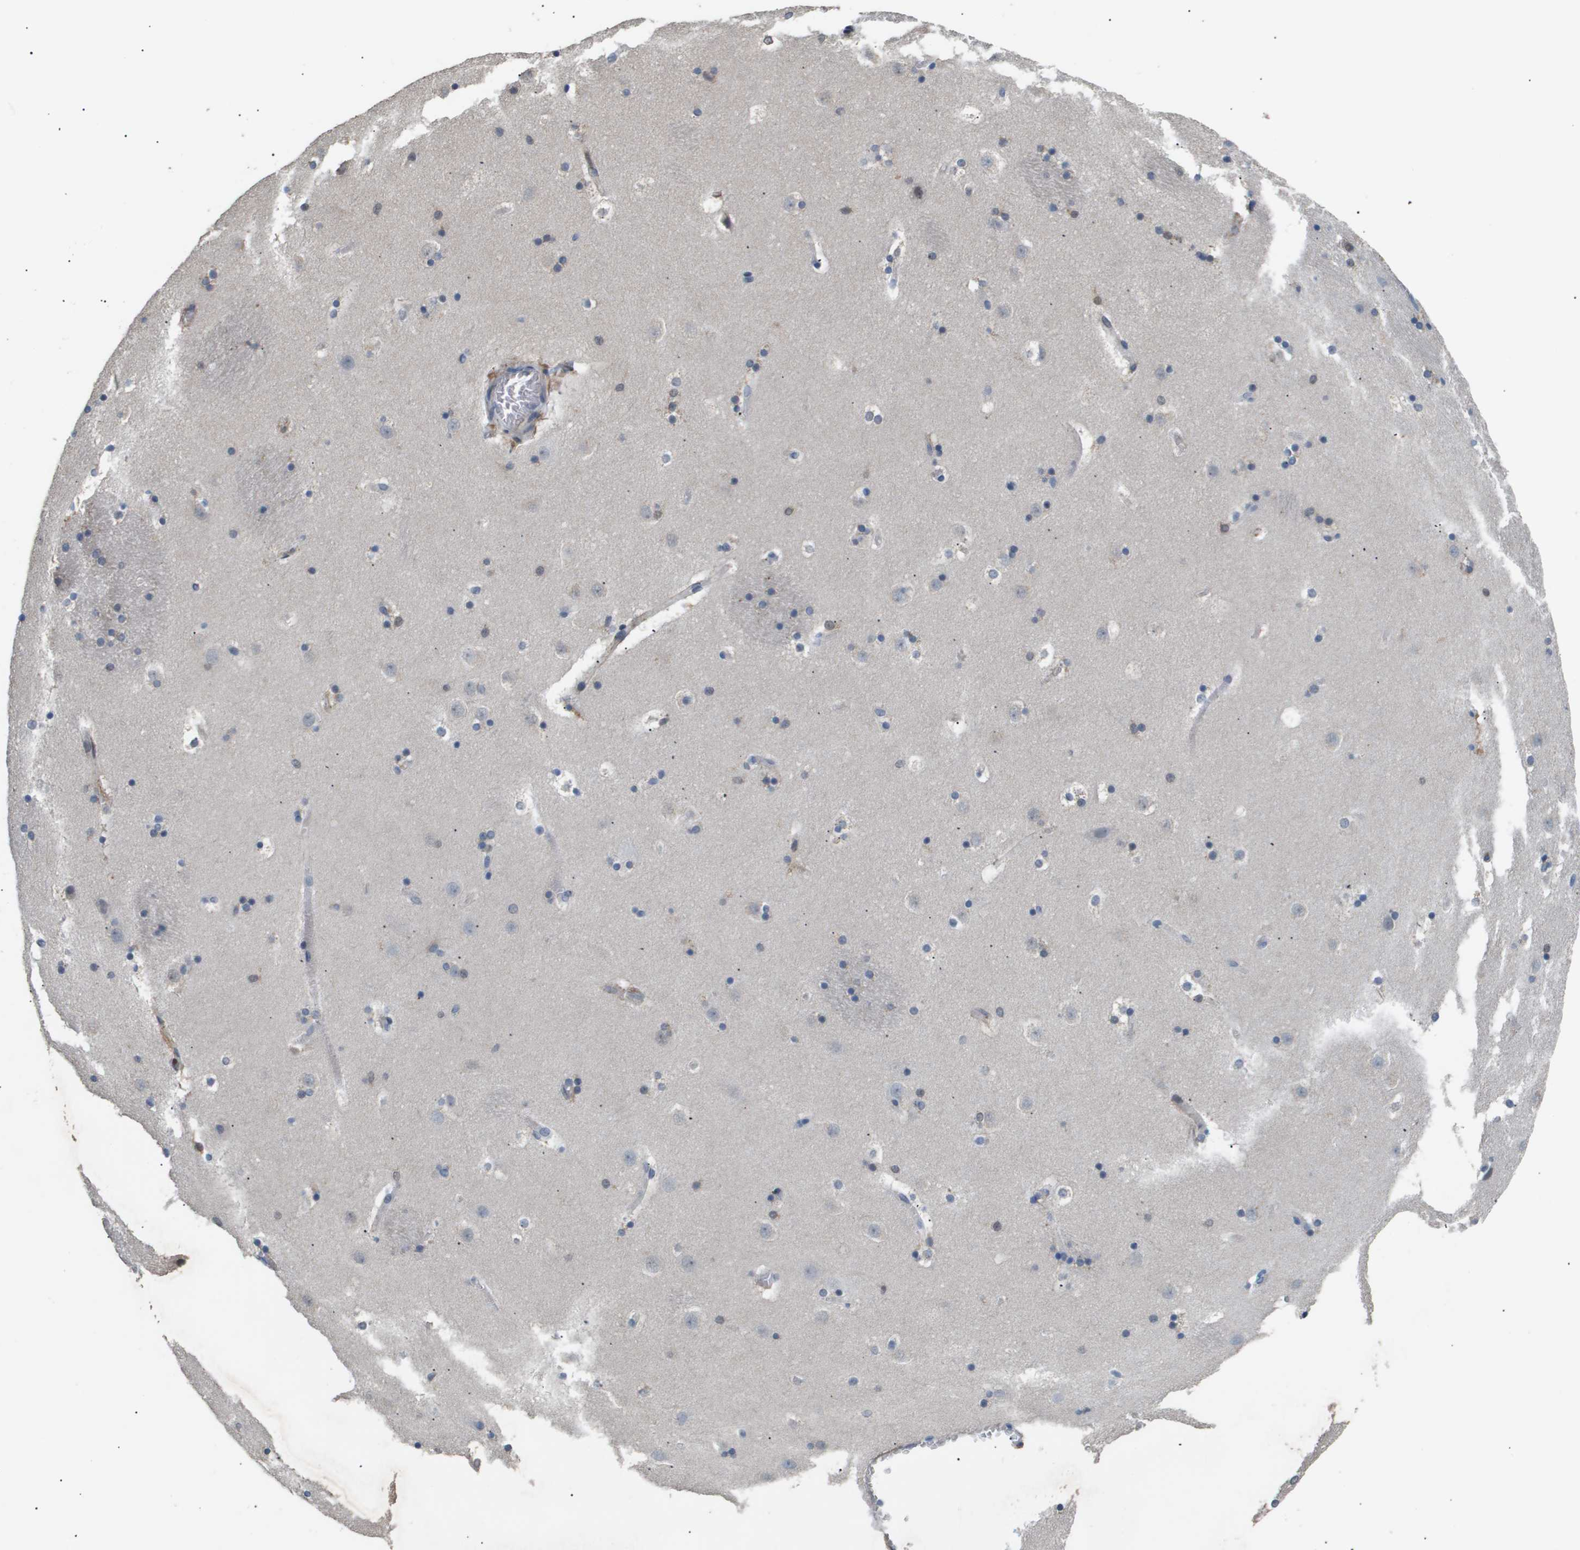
{"staining": {"intensity": "weak", "quantity": "<25%", "location": "nuclear"}, "tissue": "caudate", "cell_type": "Glial cells", "image_type": "normal", "snomed": [{"axis": "morphology", "description": "Normal tissue, NOS"}, {"axis": "topography", "description": "Lateral ventricle wall"}], "caption": "High power microscopy histopathology image of an IHC micrograph of unremarkable caudate, revealing no significant expression in glial cells. Nuclei are stained in blue.", "gene": "AKR1A1", "patient": {"sex": "male", "age": 45}}